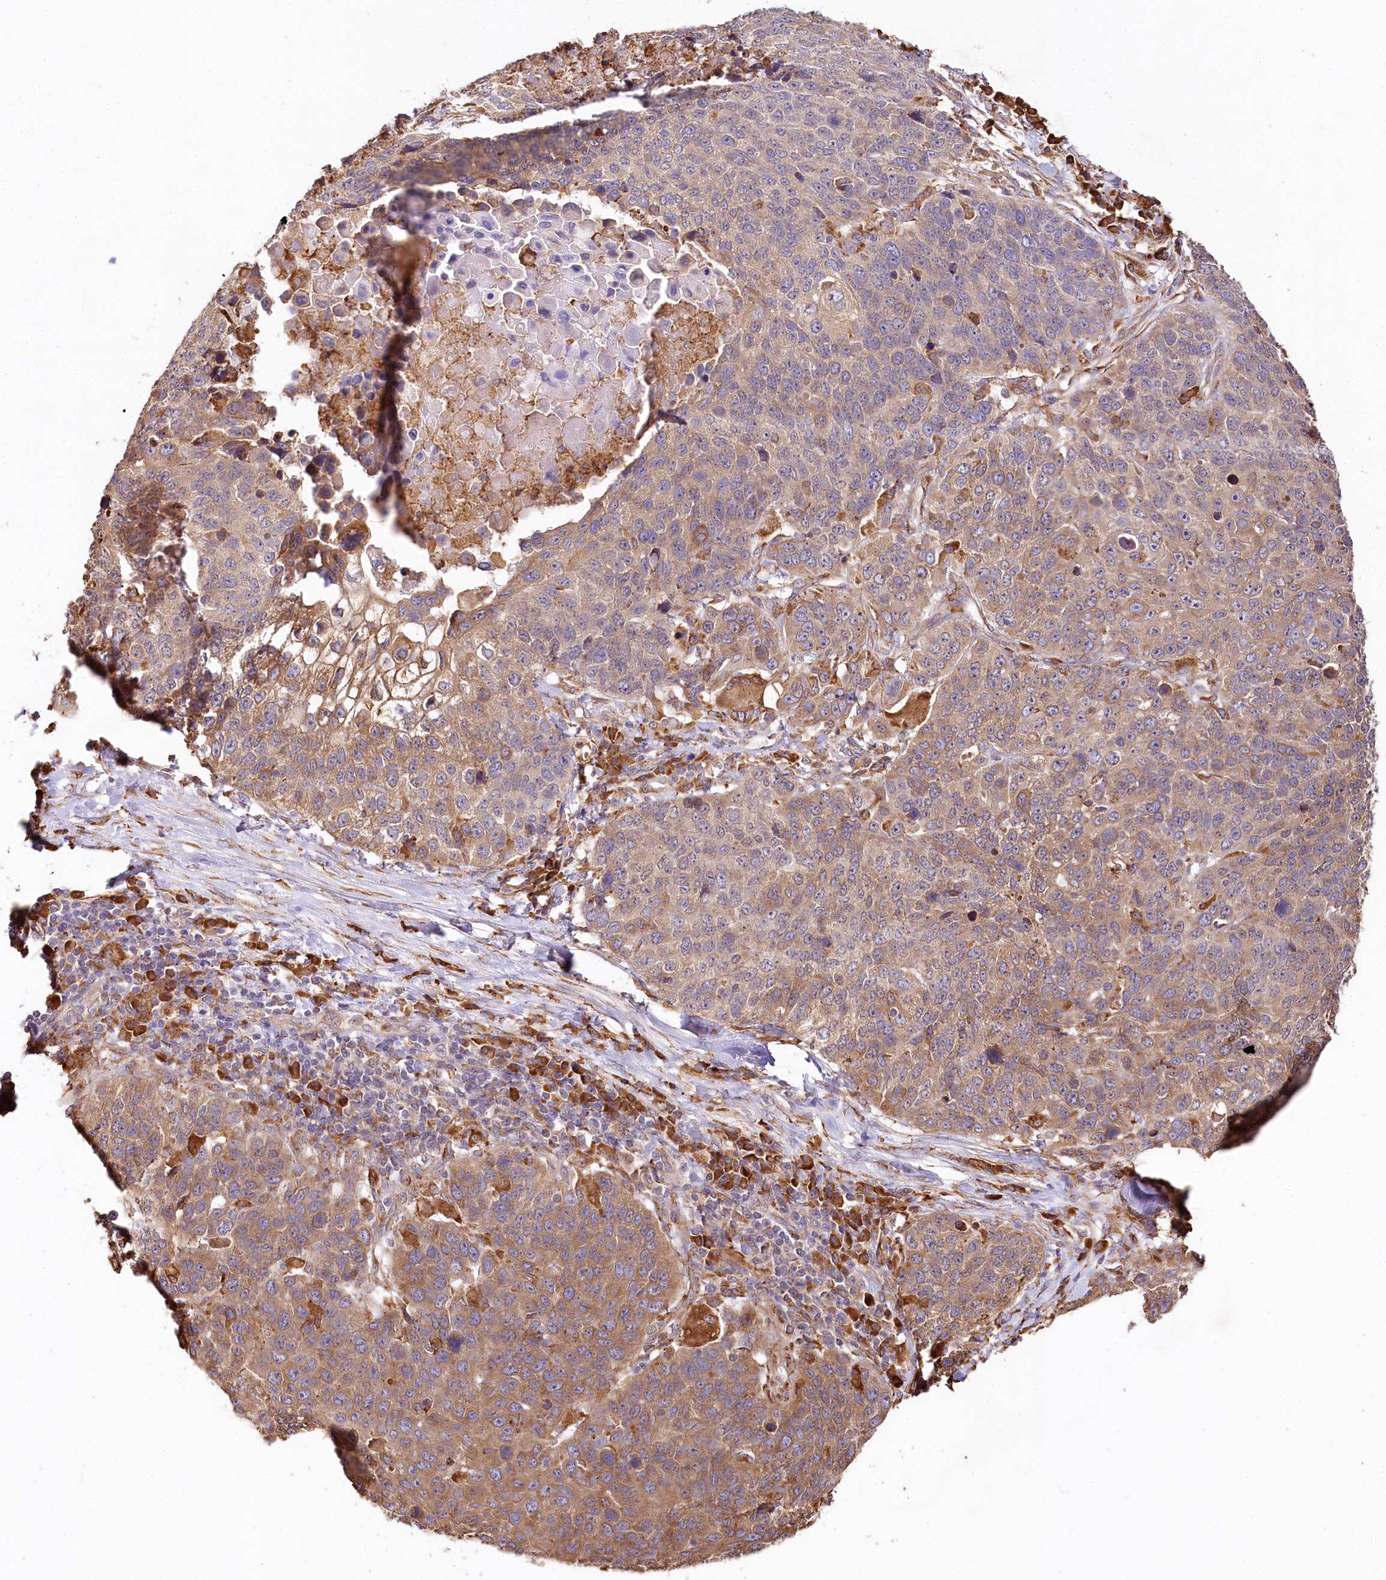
{"staining": {"intensity": "moderate", "quantity": "25%-75%", "location": "cytoplasmic/membranous"}, "tissue": "lung cancer", "cell_type": "Tumor cells", "image_type": "cancer", "snomed": [{"axis": "morphology", "description": "Normal tissue, NOS"}, {"axis": "morphology", "description": "Squamous cell carcinoma, NOS"}, {"axis": "topography", "description": "Lymph node"}, {"axis": "topography", "description": "Lung"}], "caption": "Moderate cytoplasmic/membranous positivity is identified in about 25%-75% of tumor cells in lung cancer. (DAB (3,3'-diaminobenzidine) IHC with brightfield microscopy, high magnification).", "gene": "VEGFA", "patient": {"sex": "male", "age": 66}}